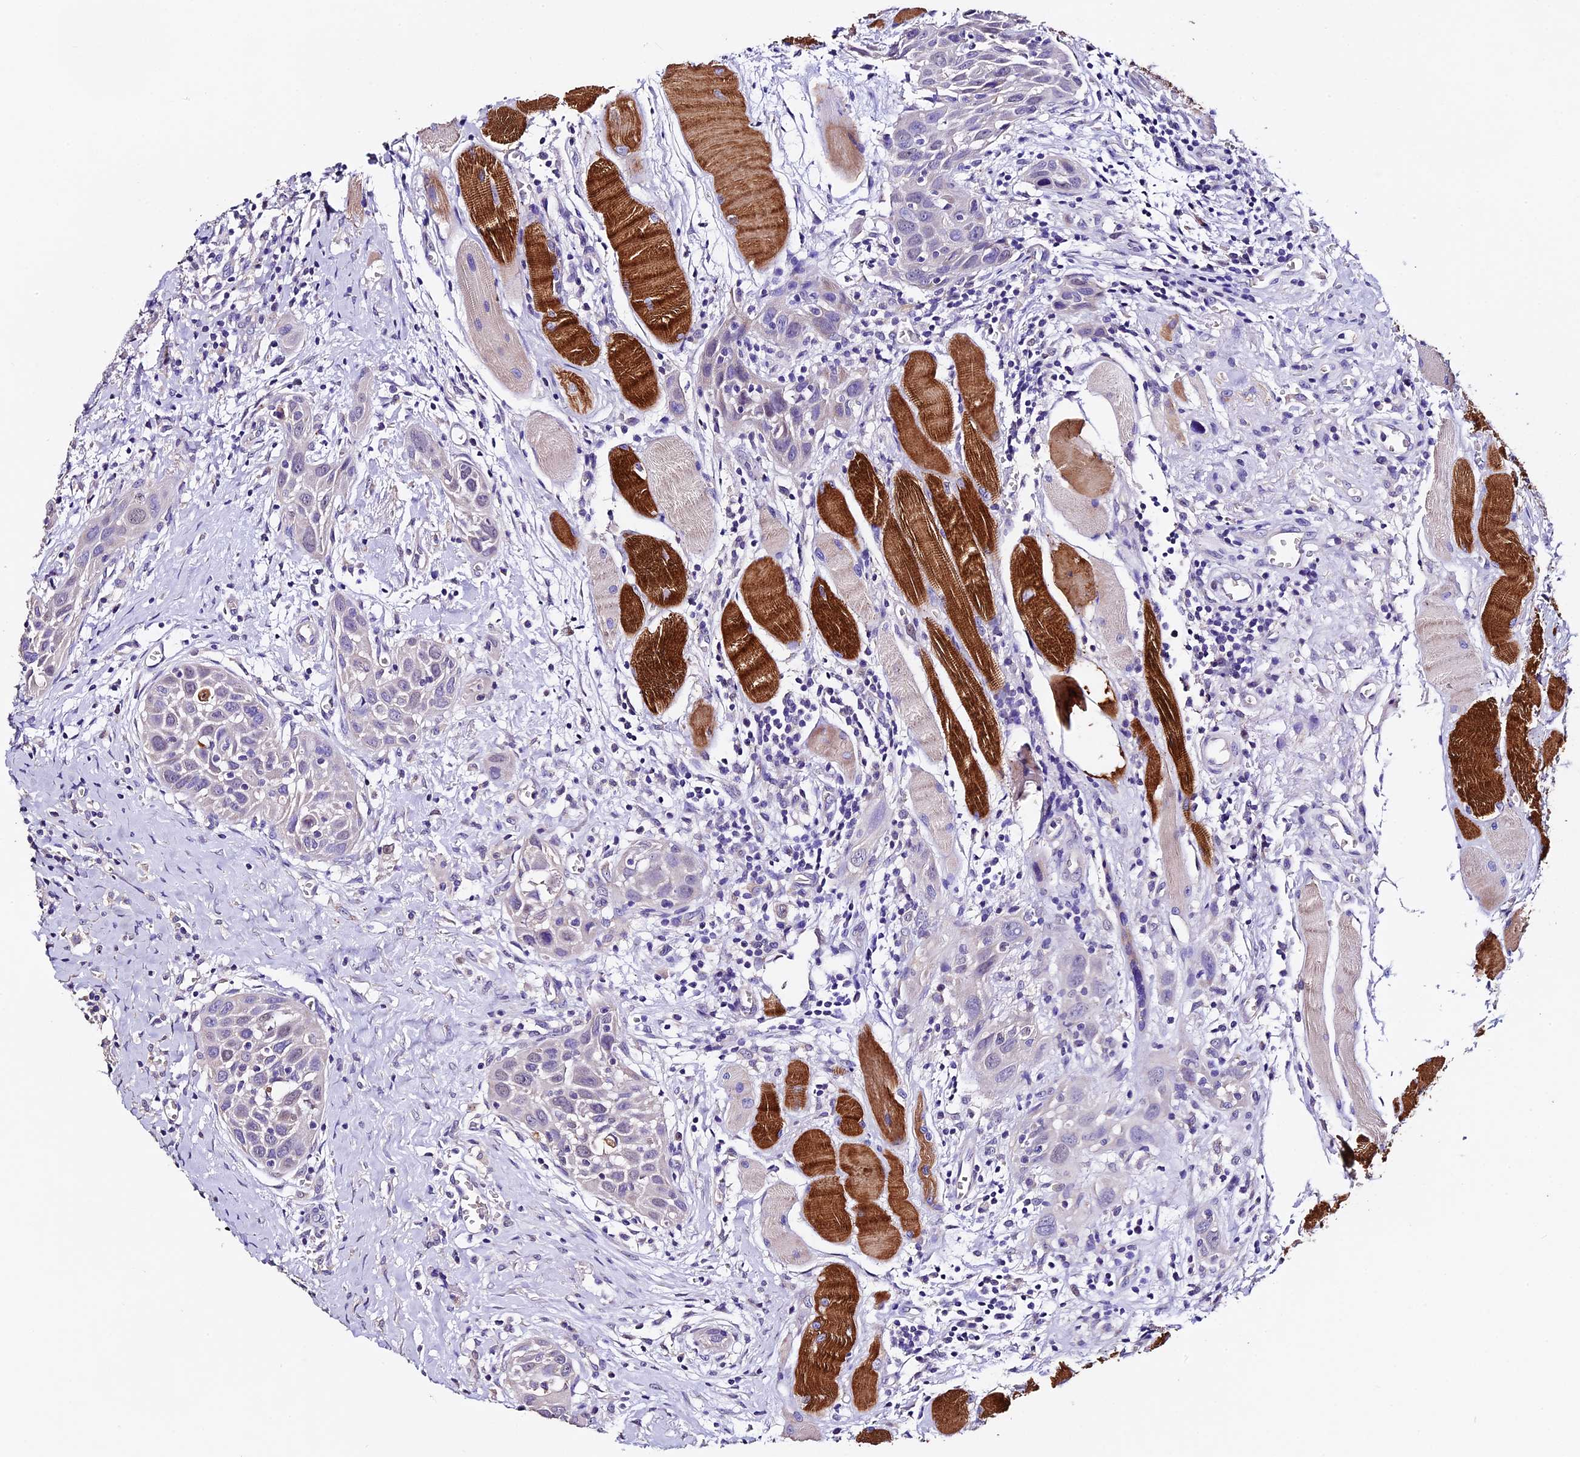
{"staining": {"intensity": "negative", "quantity": "none", "location": "none"}, "tissue": "head and neck cancer", "cell_type": "Tumor cells", "image_type": "cancer", "snomed": [{"axis": "morphology", "description": "Squamous cell carcinoma, NOS"}, {"axis": "topography", "description": "Oral tissue"}, {"axis": "topography", "description": "Head-Neck"}], "caption": "This is an immunohistochemistry photomicrograph of human squamous cell carcinoma (head and neck). There is no positivity in tumor cells.", "gene": "FBXW9", "patient": {"sex": "female", "age": 50}}